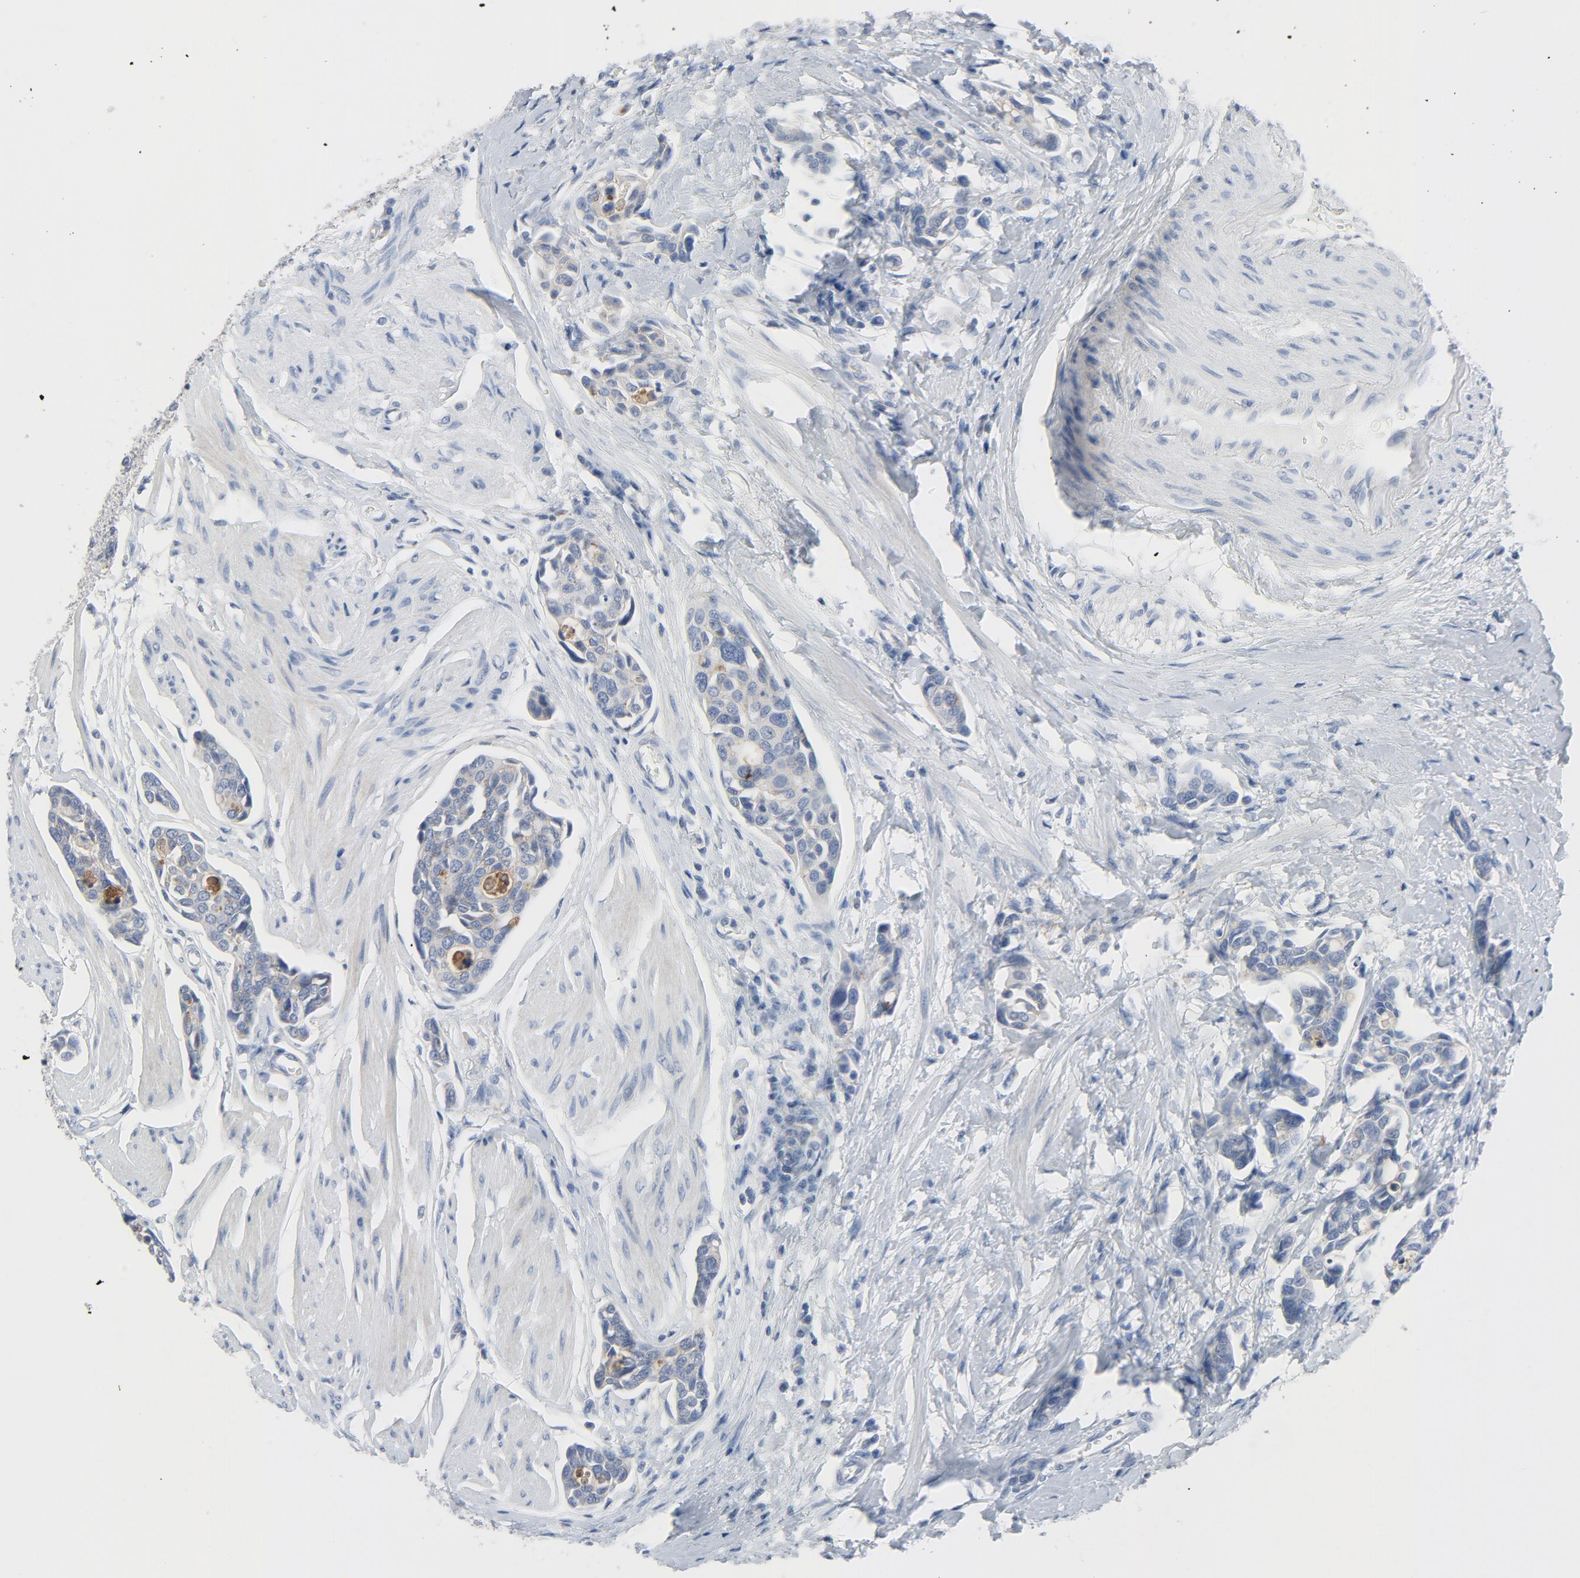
{"staining": {"intensity": "weak", "quantity": "<25%", "location": "cytoplasmic/membranous"}, "tissue": "urothelial cancer", "cell_type": "Tumor cells", "image_type": "cancer", "snomed": [{"axis": "morphology", "description": "Urothelial carcinoma, High grade"}, {"axis": "topography", "description": "Urinary bladder"}], "caption": "Image shows no protein expression in tumor cells of urothelial carcinoma (high-grade) tissue.", "gene": "TSG101", "patient": {"sex": "male", "age": 78}}